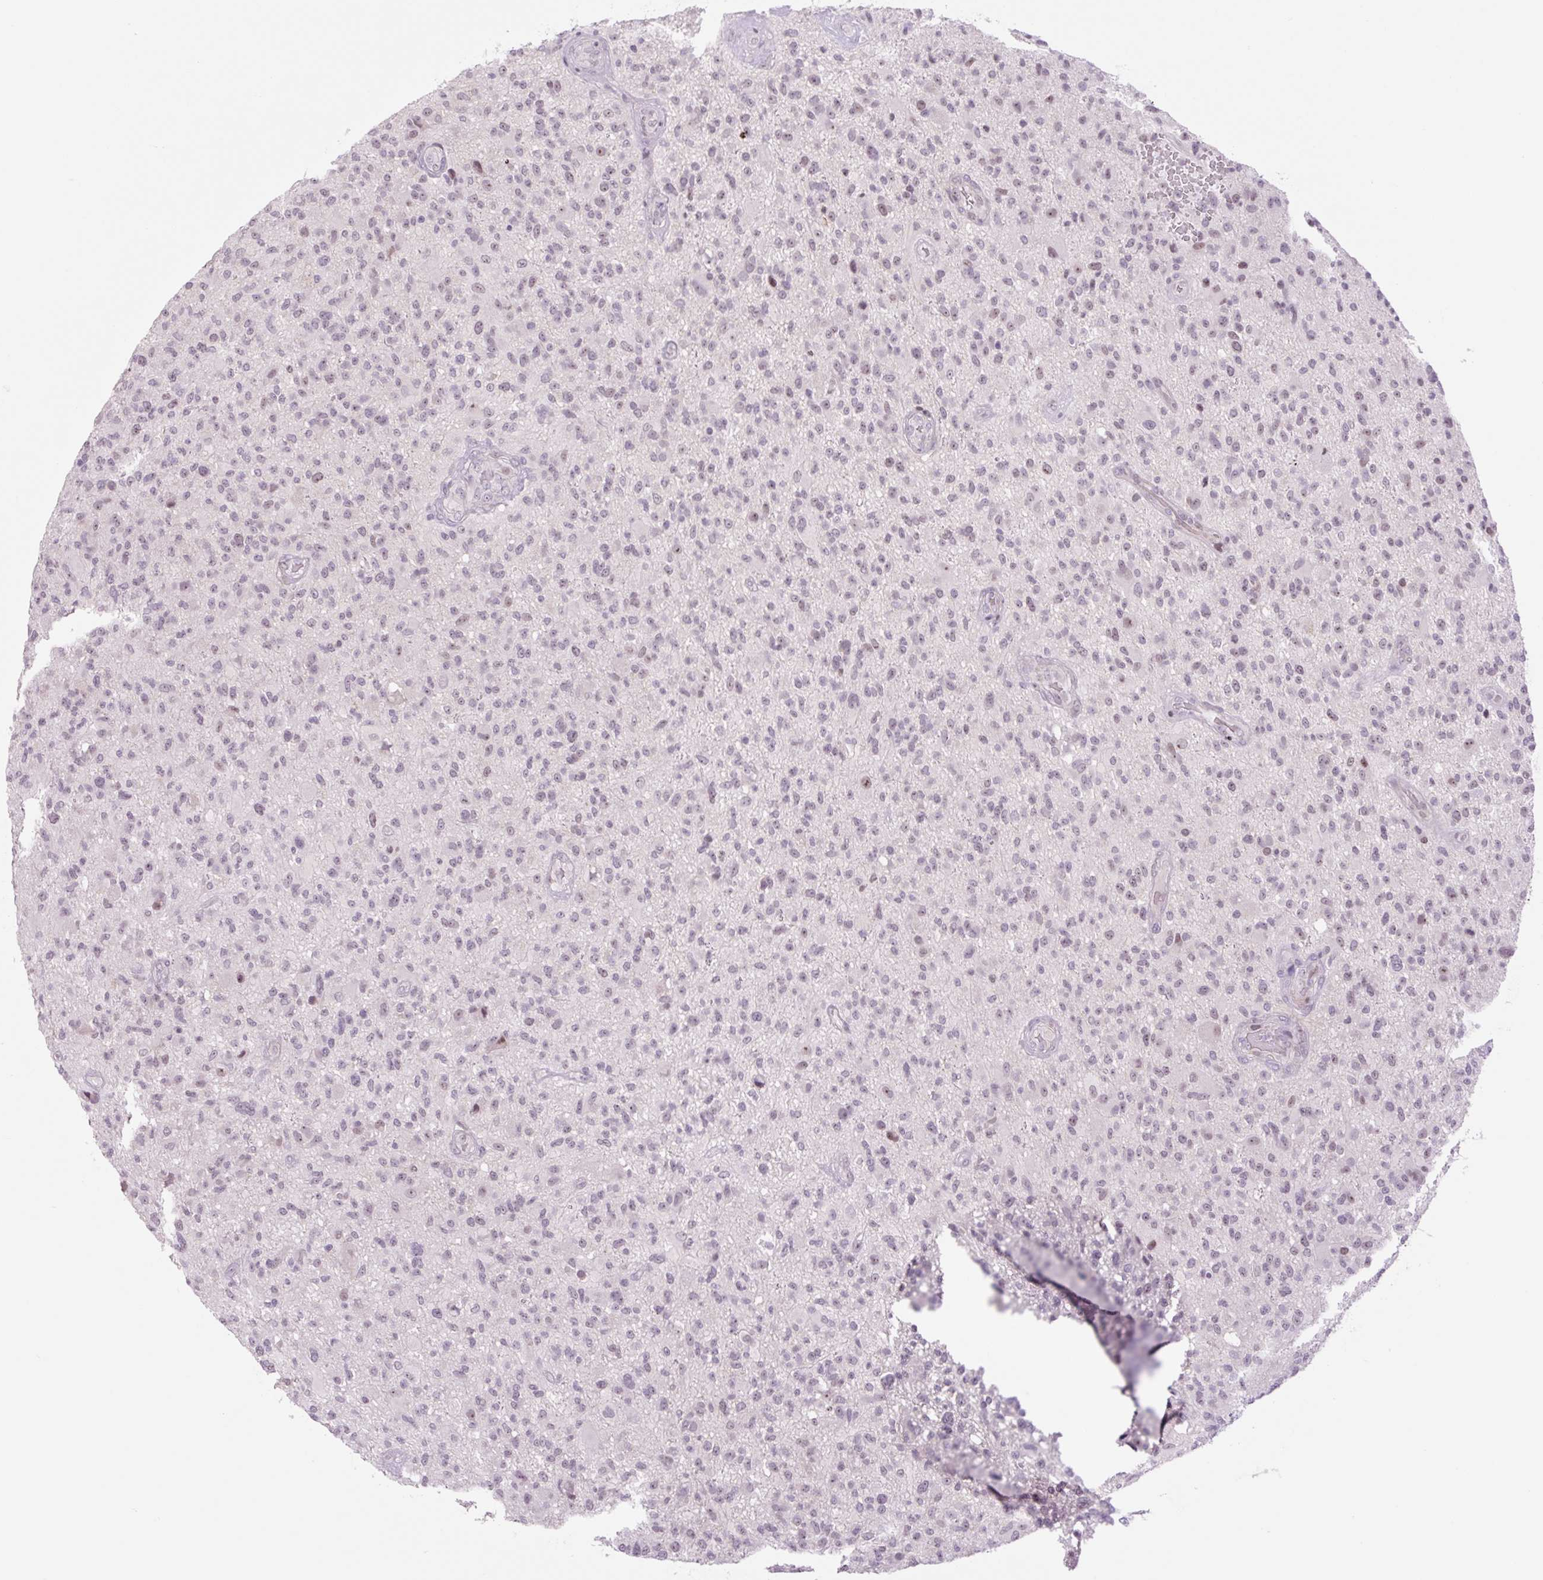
{"staining": {"intensity": "weak", "quantity": "25%-75%", "location": "nuclear"}, "tissue": "glioma", "cell_type": "Tumor cells", "image_type": "cancer", "snomed": [{"axis": "morphology", "description": "Glioma, malignant, High grade"}, {"axis": "topography", "description": "Brain"}], "caption": "Glioma stained with DAB (3,3'-diaminobenzidine) immunohistochemistry (IHC) reveals low levels of weak nuclear expression in about 25%-75% of tumor cells.", "gene": "ZNF417", "patient": {"sex": "male", "age": 47}}